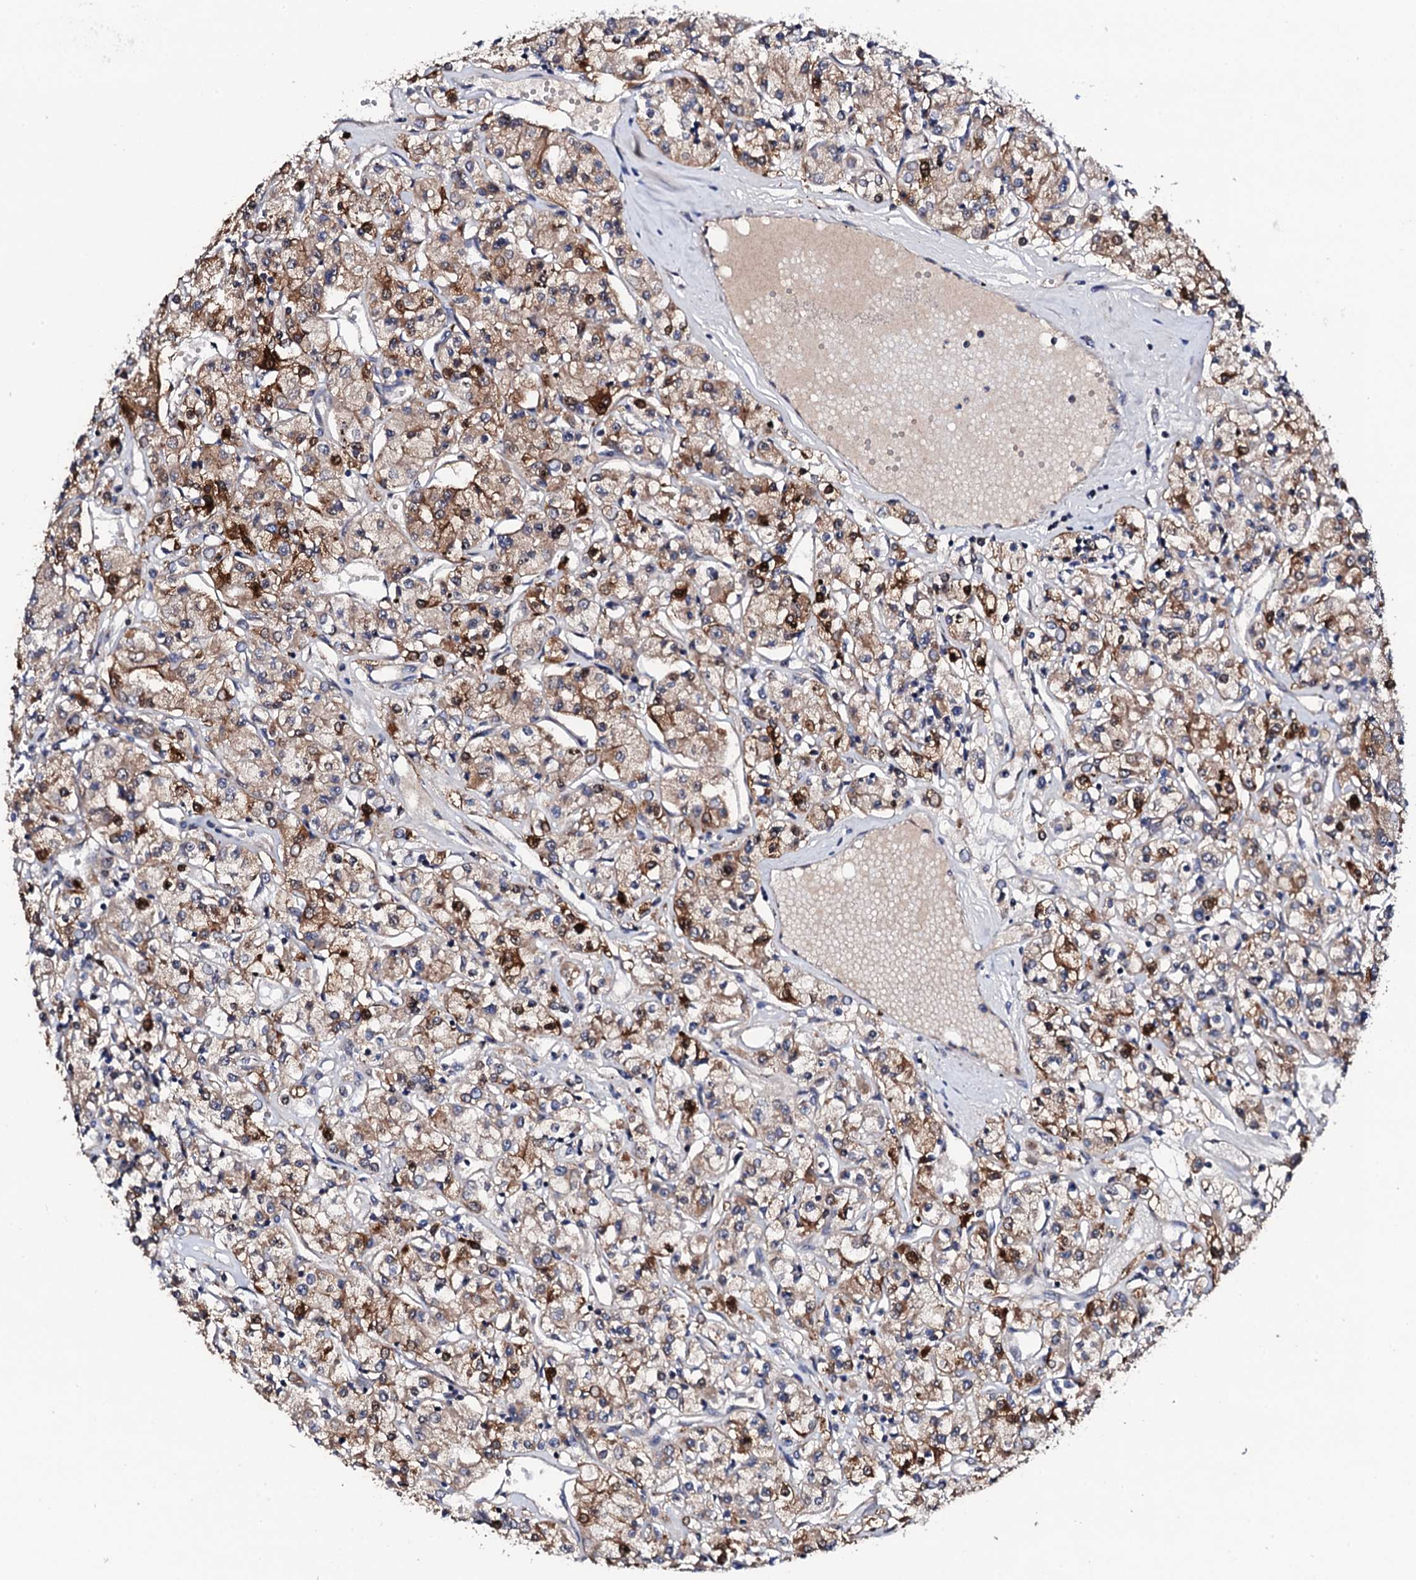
{"staining": {"intensity": "moderate", "quantity": "25%-75%", "location": "cytoplasmic/membranous"}, "tissue": "renal cancer", "cell_type": "Tumor cells", "image_type": "cancer", "snomed": [{"axis": "morphology", "description": "Adenocarcinoma, NOS"}, {"axis": "topography", "description": "Kidney"}], "caption": "Moderate cytoplasmic/membranous protein positivity is present in about 25%-75% of tumor cells in renal cancer. The protein is stained brown, and the nuclei are stained in blue (DAB (3,3'-diaminobenzidine) IHC with brightfield microscopy, high magnification).", "gene": "IP6K1", "patient": {"sex": "female", "age": 59}}